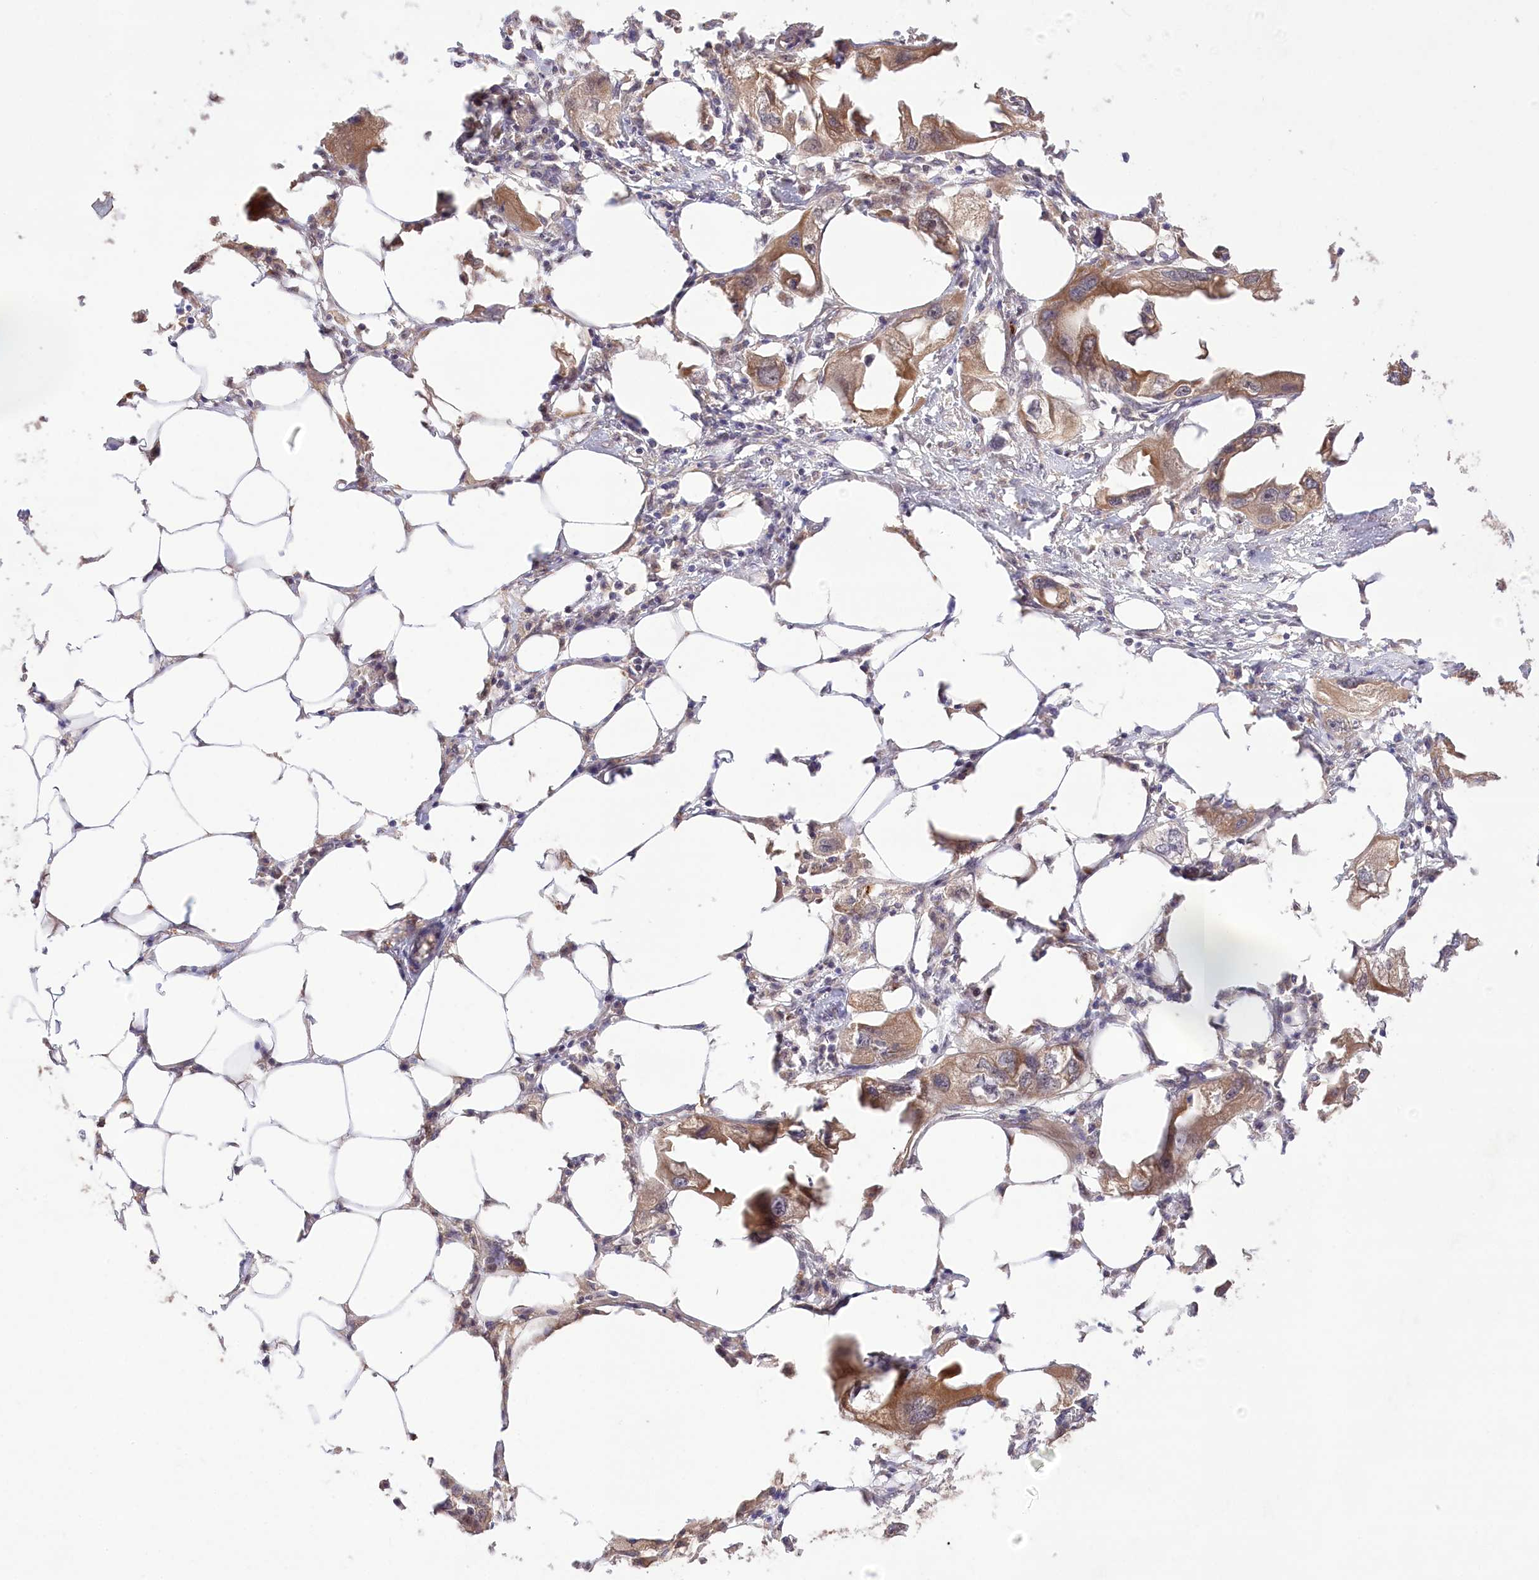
{"staining": {"intensity": "moderate", "quantity": ">75%", "location": "cytoplasmic/membranous"}, "tissue": "endometrial cancer", "cell_type": "Tumor cells", "image_type": "cancer", "snomed": [{"axis": "morphology", "description": "Adenocarcinoma, NOS"}, {"axis": "morphology", "description": "Adenocarcinoma, metastatic, NOS"}, {"axis": "topography", "description": "Adipose tissue"}, {"axis": "topography", "description": "Endometrium"}], "caption": "There is medium levels of moderate cytoplasmic/membranous positivity in tumor cells of endometrial adenocarcinoma, as demonstrated by immunohistochemical staining (brown color).", "gene": "HELT", "patient": {"sex": "female", "age": 67}}